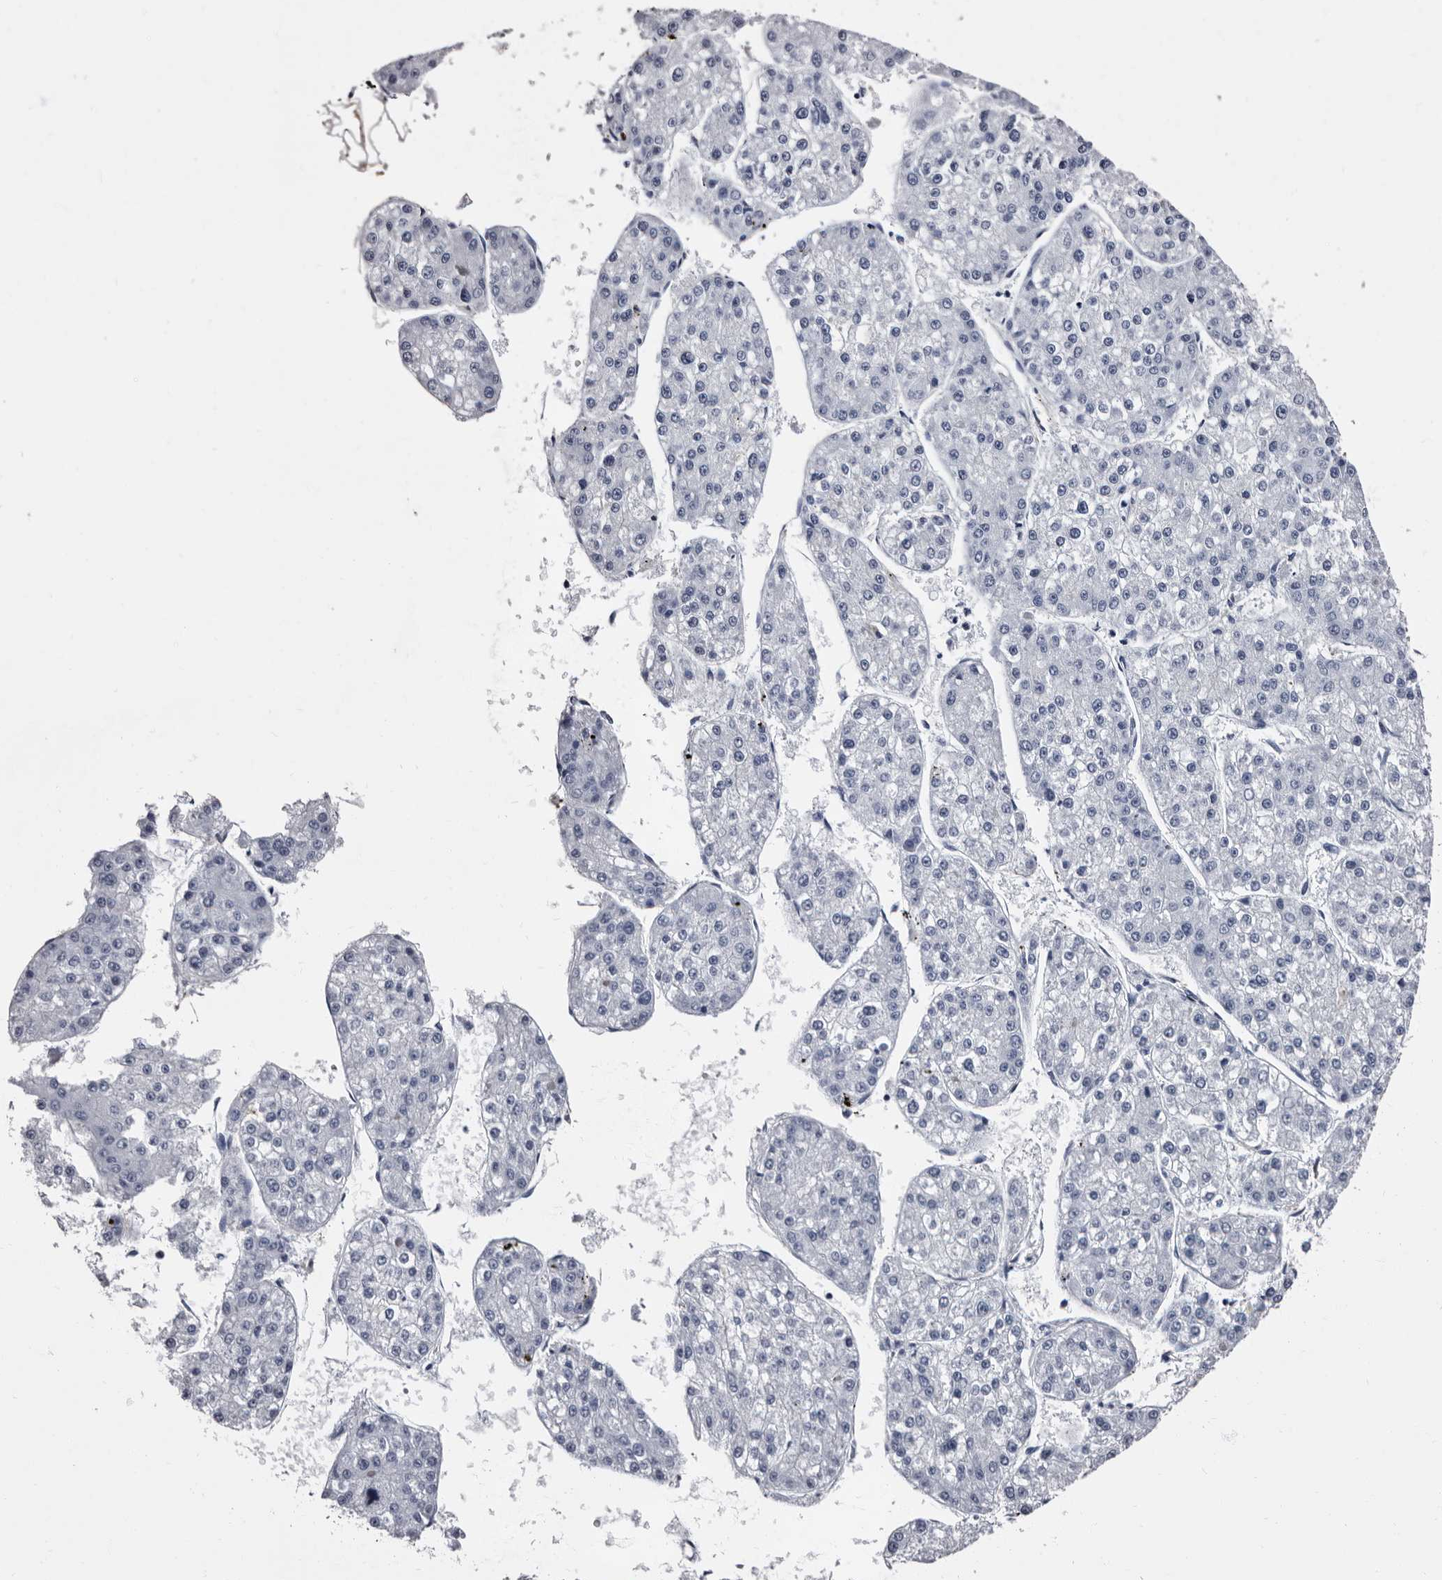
{"staining": {"intensity": "negative", "quantity": "none", "location": "none"}, "tissue": "liver cancer", "cell_type": "Tumor cells", "image_type": "cancer", "snomed": [{"axis": "morphology", "description": "Carcinoma, Hepatocellular, NOS"}, {"axis": "topography", "description": "Liver"}], "caption": "Protein analysis of liver cancer (hepatocellular carcinoma) demonstrates no significant positivity in tumor cells.", "gene": "EPB41L3", "patient": {"sex": "female", "age": 73}}